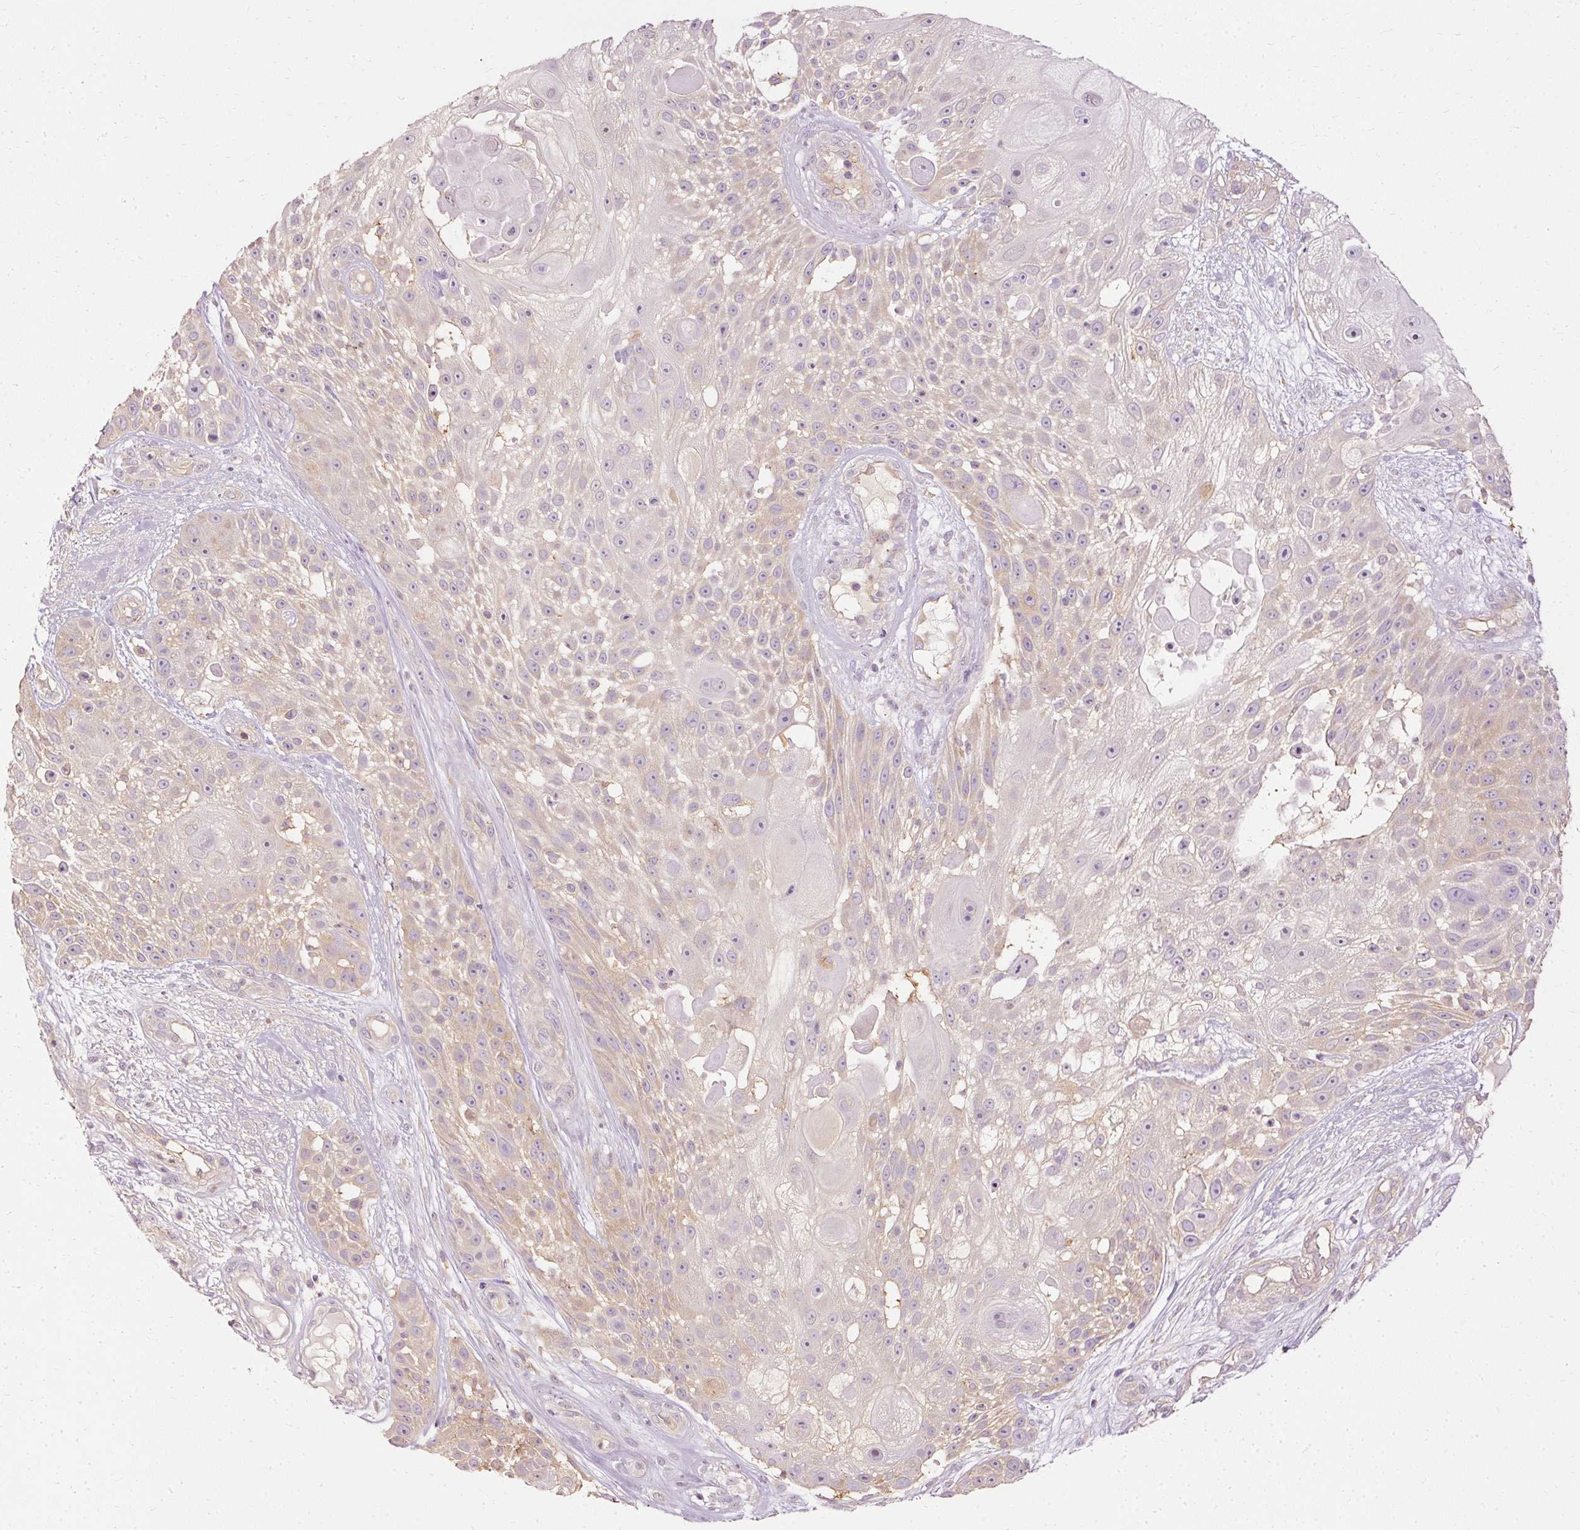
{"staining": {"intensity": "negative", "quantity": "none", "location": "none"}, "tissue": "skin cancer", "cell_type": "Tumor cells", "image_type": "cancer", "snomed": [{"axis": "morphology", "description": "Squamous cell carcinoma, NOS"}, {"axis": "topography", "description": "Skin"}], "caption": "Immunohistochemistry (IHC) image of neoplastic tissue: human skin cancer stained with DAB (3,3'-diaminobenzidine) shows no significant protein positivity in tumor cells.", "gene": "ARMH3", "patient": {"sex": "female", "age": 86}}